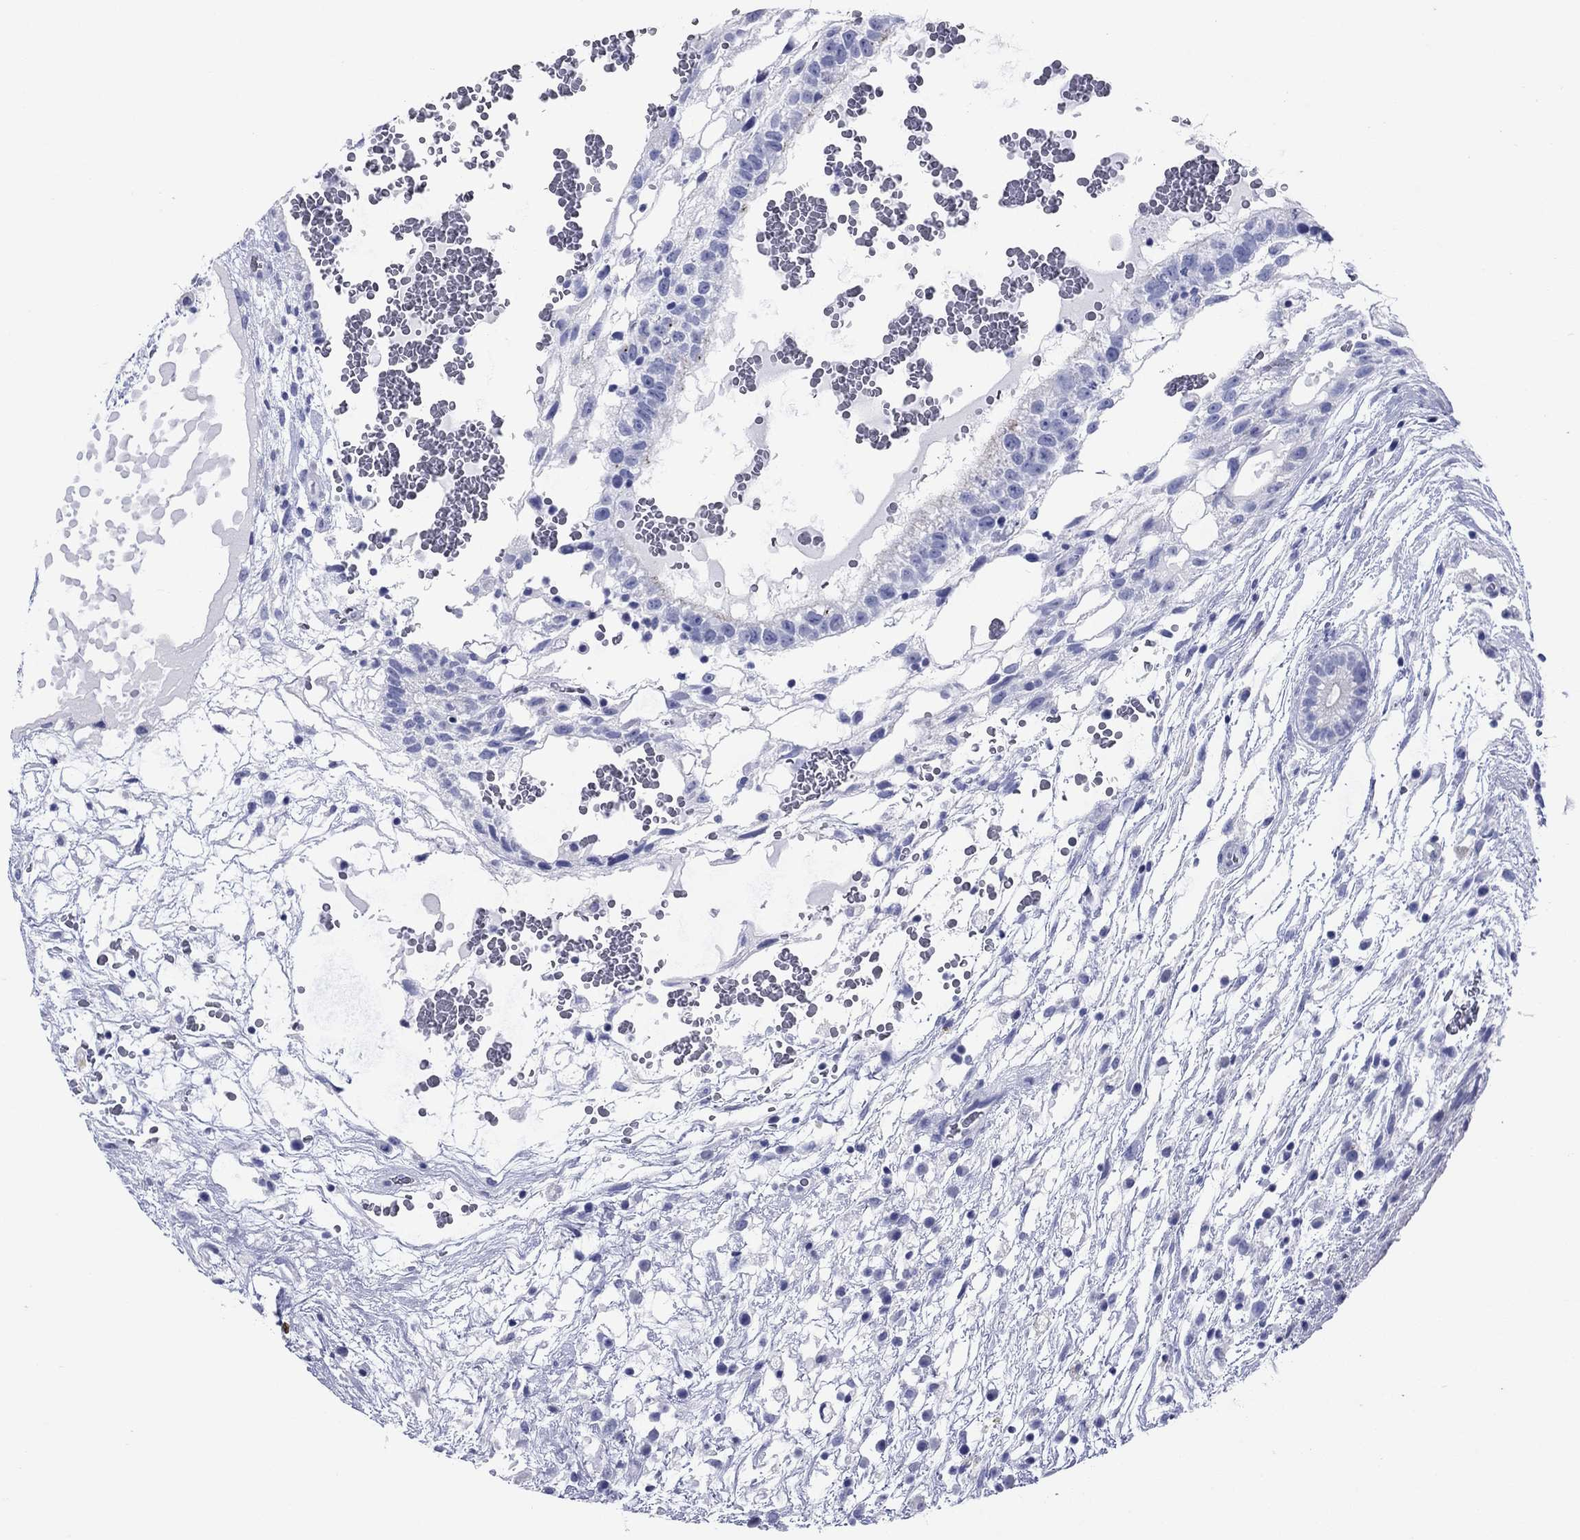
{"staining": {"intensity": "negative", "quantity": "none", "location": "none"}, "tissue": "testis cancer", "cell_type": "Tumor cells", "image_type": "cancer", "snomed": [{"axis": "morphology", "description": "Normal tissue, NOS"}, {"axis": "morphology", "description": "Carcinoma, Embryonal, NOS"}, {"axis": "topography", "description": "Testis"}], "caption": "DAB immunohistochemical staining of human testis embryonal carcinoma demonstrates no significant expression in tumor cells.", "gene": "CCNA1", "patient": {"sex": "male", "age": 32}}